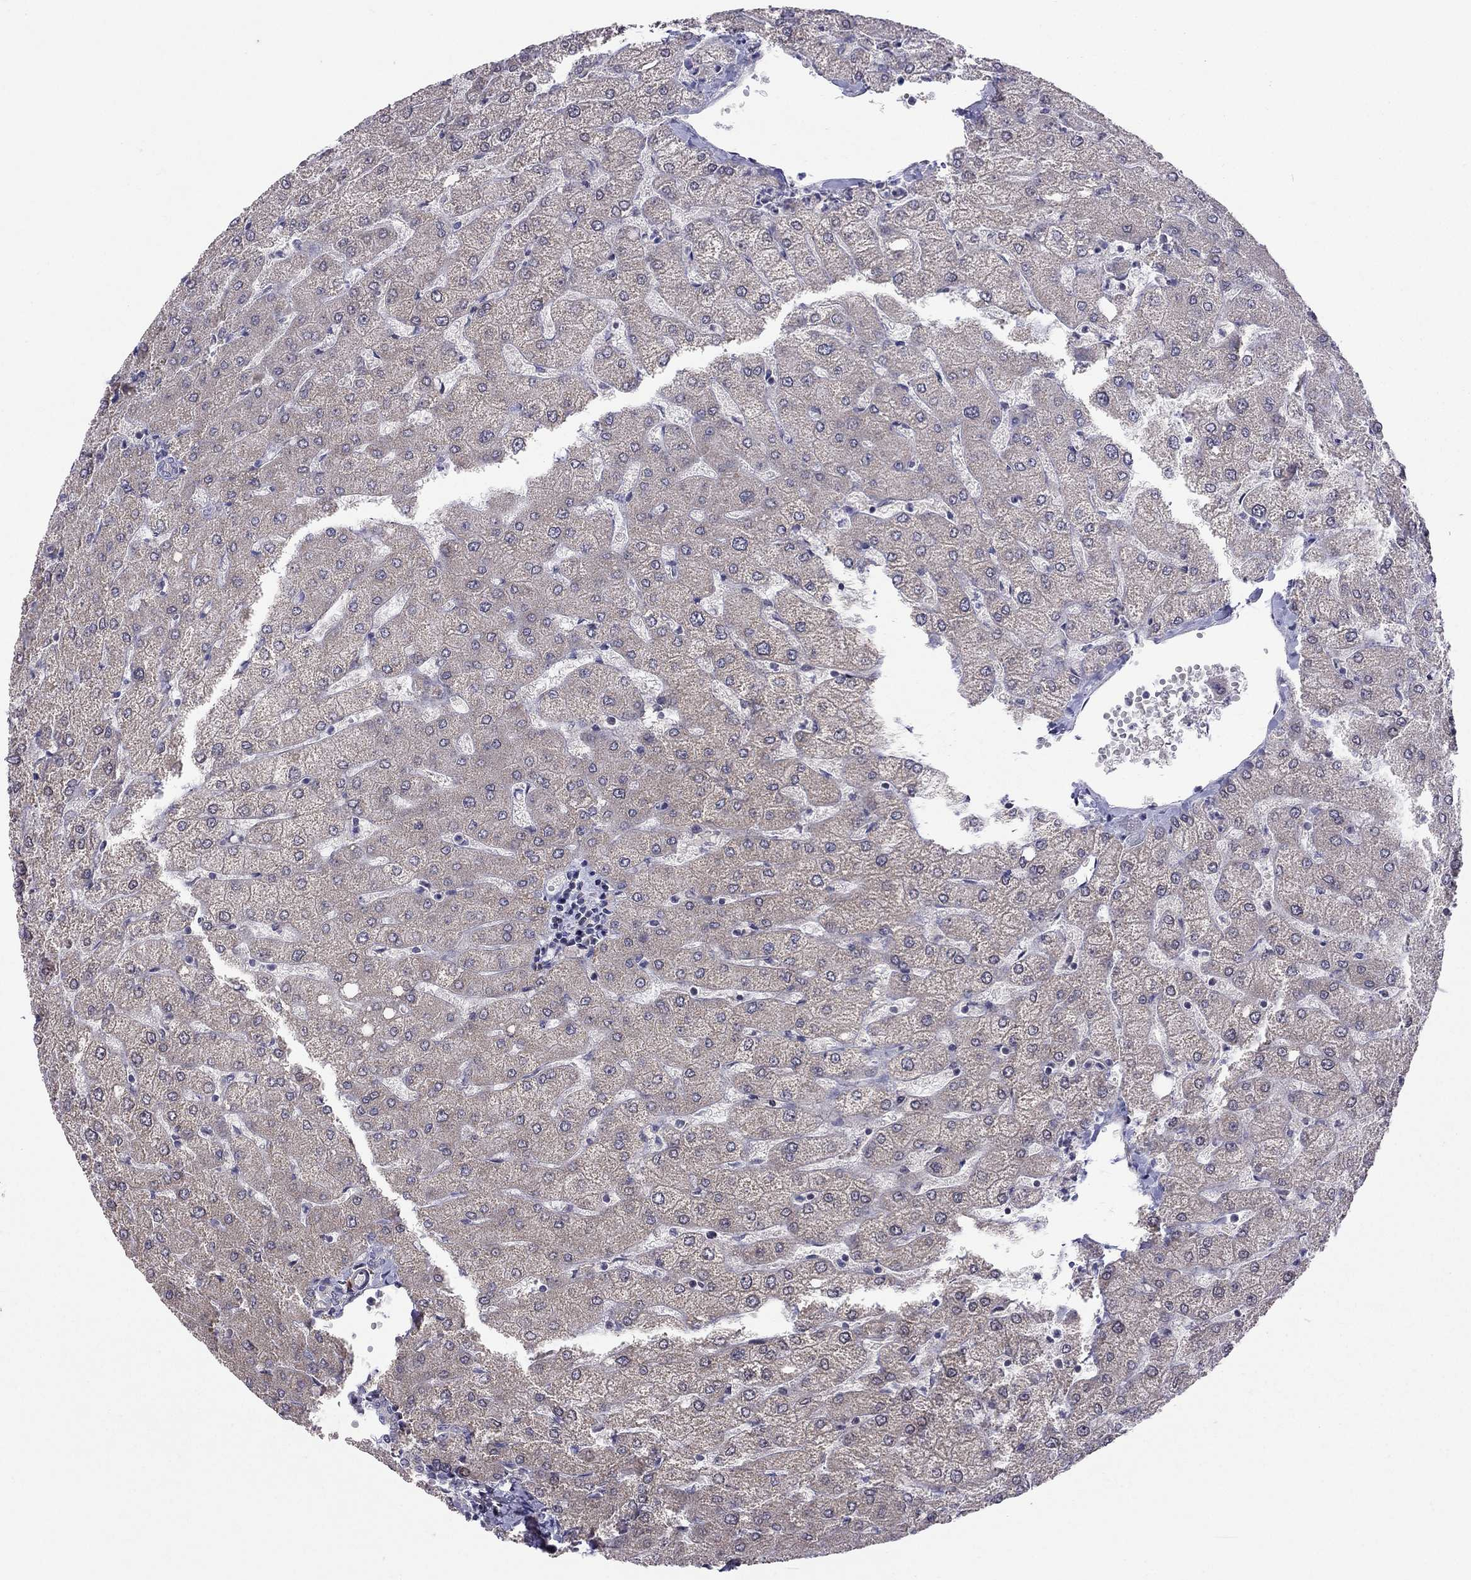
{"staining": {"intensity": "negative", "quantity": "none", "location": "none"}, "tissue": "liver", "cell_type": "Cholangiocytes", "image_type": "normal", "snomed": [{"axis": "morphology", "description": "Normal tissue, NOS"}, {"axis": "topography", "description": "Liver"}], "caption": "This is an immunohistochemistry (IHC) image of benign human liver. There is no positivity in cholangiocytes.", "gene": "SYTL2", "patient": {"sex": "female", "age": 54}}